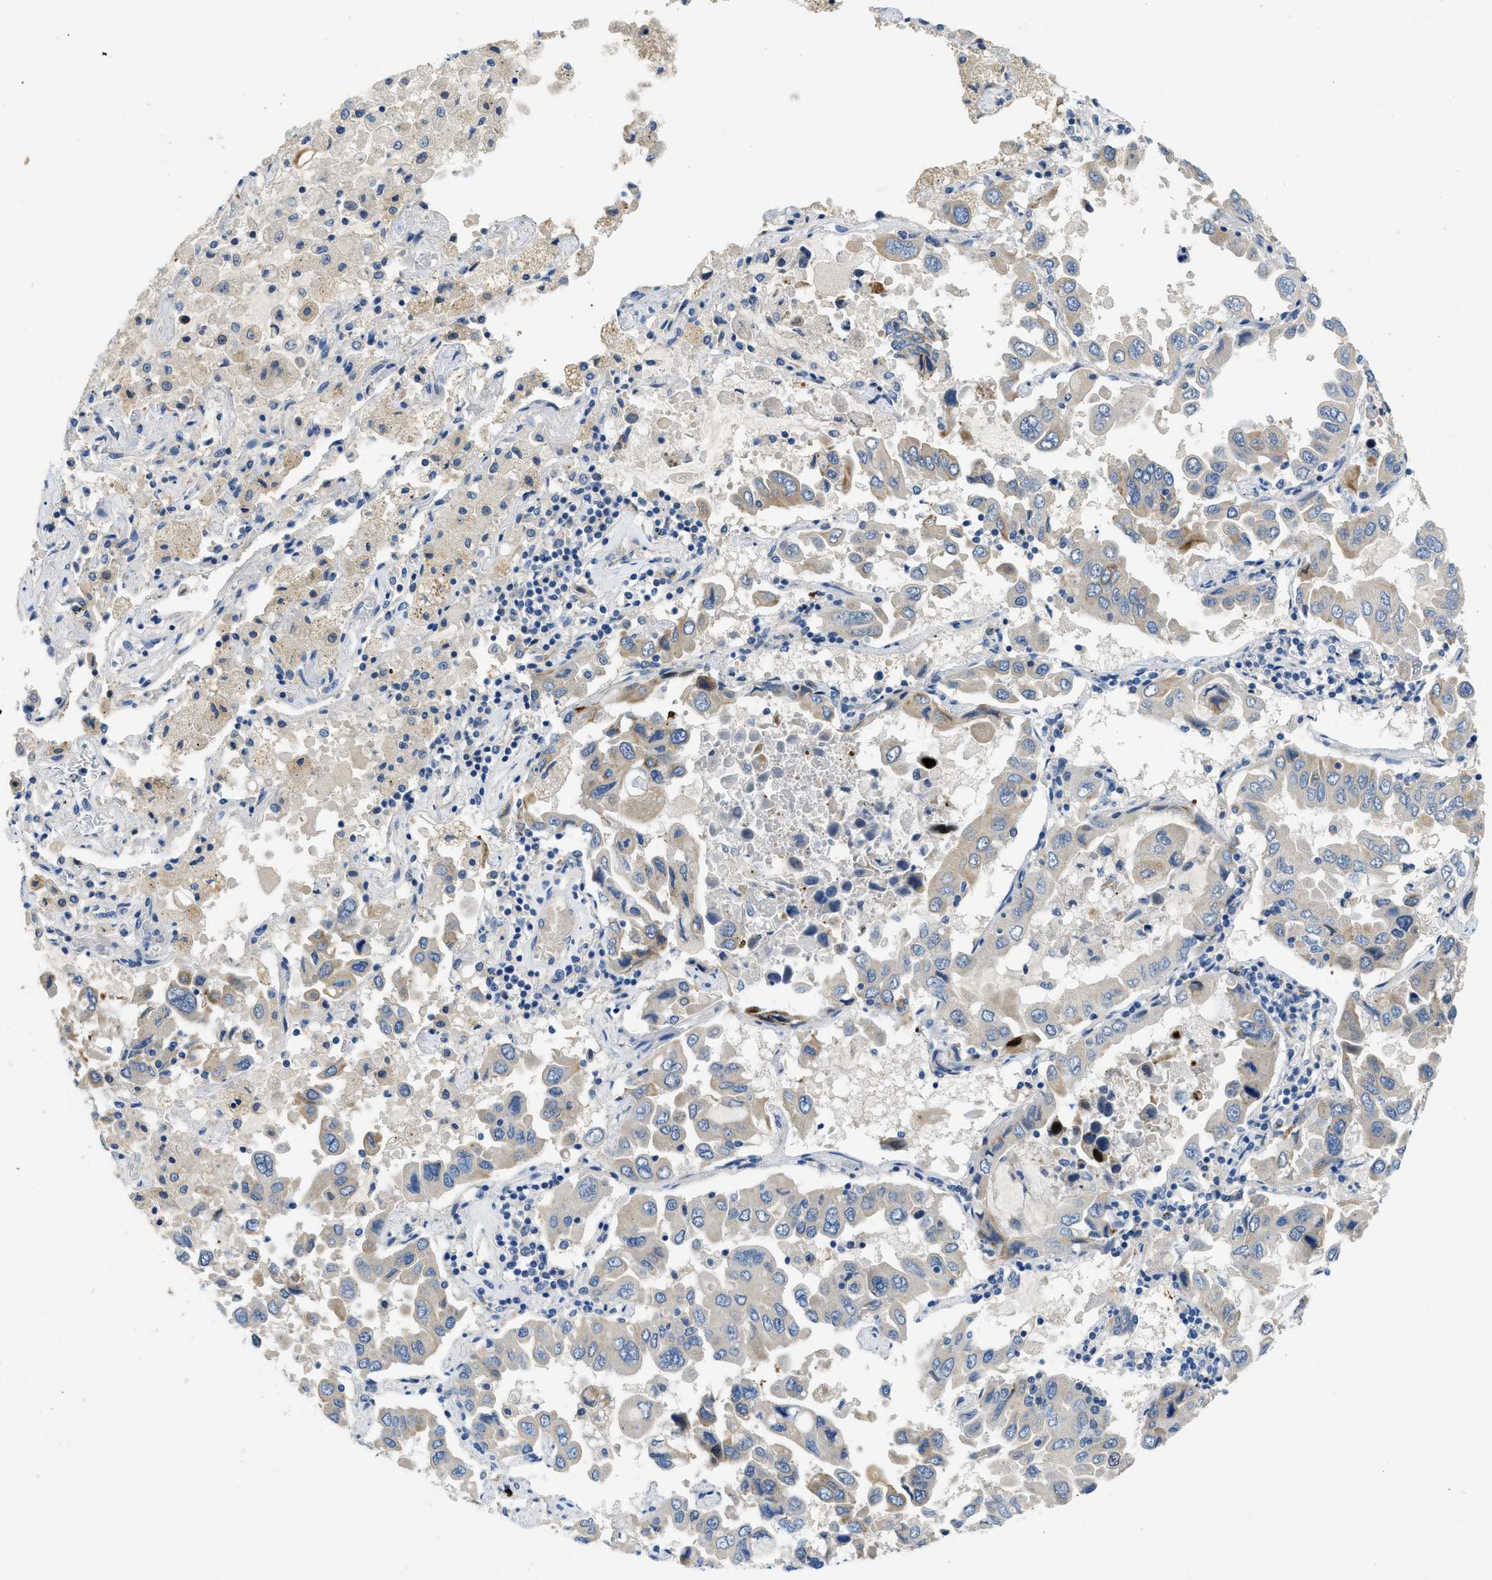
{"staining": {"intensity": "negative", "quantity": "none", "location": "none"}, "tissue": "lung cancer", "cell_type": "Tumor cells", "image_type": "cancer", "snomed": [{"axis": "morphology", "description": "Adenocarcinoma, NOS"}, {"axis": "topography", "description": "Lung"}], "caption": "The IHC micrograph has no significant positivity in tumor cells of adenocarcinoma (lung) tissue. (DAB immunohistochemistry visualized using brightfield microscopy, high magnification).", "gene": "RIPK2", "patient": {"sex": "male", "age": 64}}